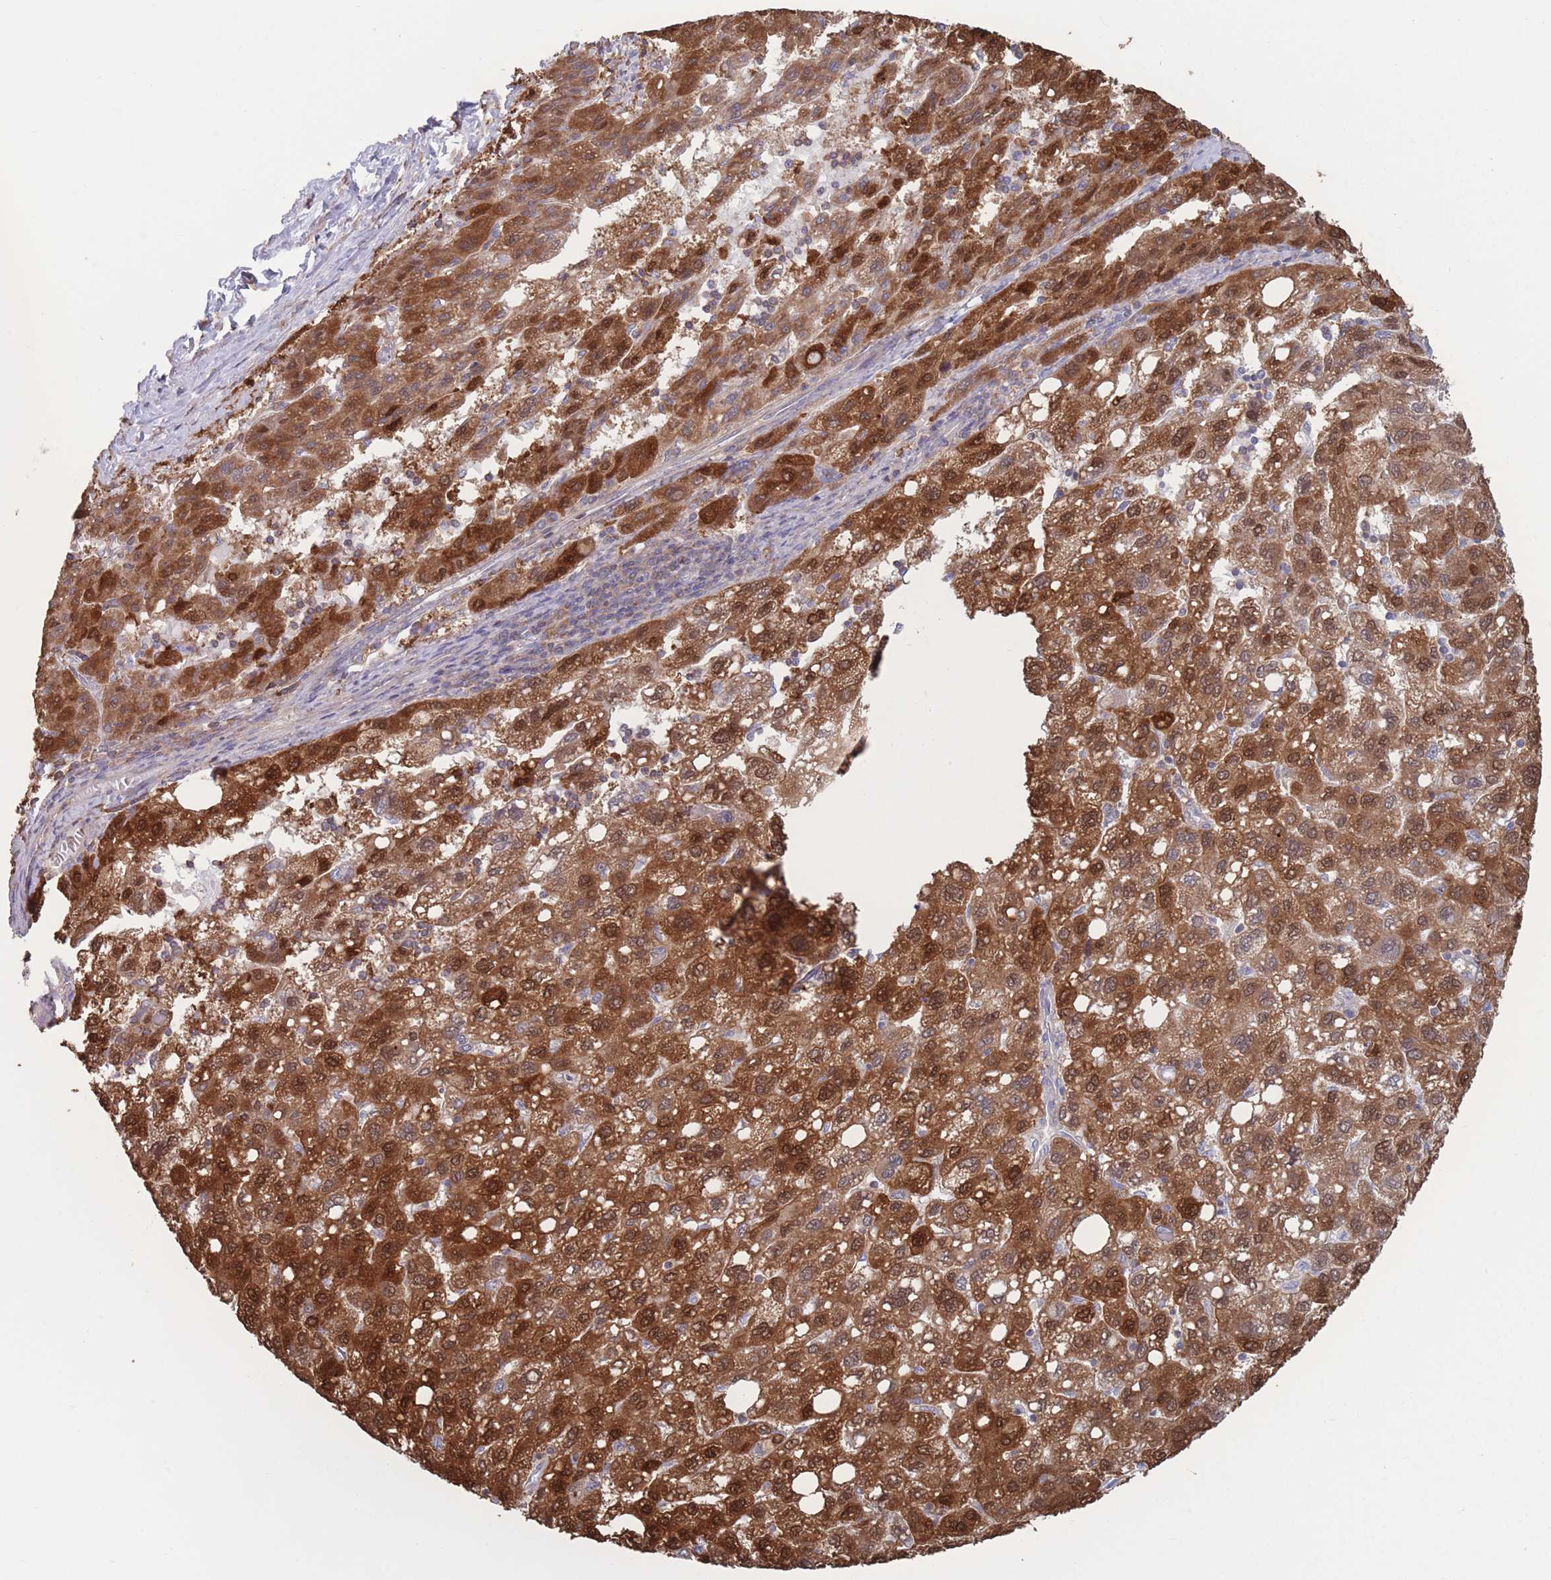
{"staining": {"intensity": "strong", "quantity": ">75%", "location": "cytoplasmic/membranous,nuclear"}, "tissue": "liver cancer", "cell_type": "Tumor cells", "image_type": "cancer", "snomed": [{"axis": "morphology", "description": "Carcinoma, Hepatocellular, NOS"}, {"axis": "topography", "description": "Liver"}], "caption": "A micrograph of human liver cancer (hepatocellular carcinoma) stained for a protein reveals strong cytoplasmic/membranous and nuclear brown staining in tumor cells. The protein of interest is stained brown, and the nuclei are stained in blue (DAB (3,3'-diaminobenzidine) IHC with brightfield microscopy, high magnification).", "gene": "ADH1A", "patient": {"sex": "female", "age": 82}}